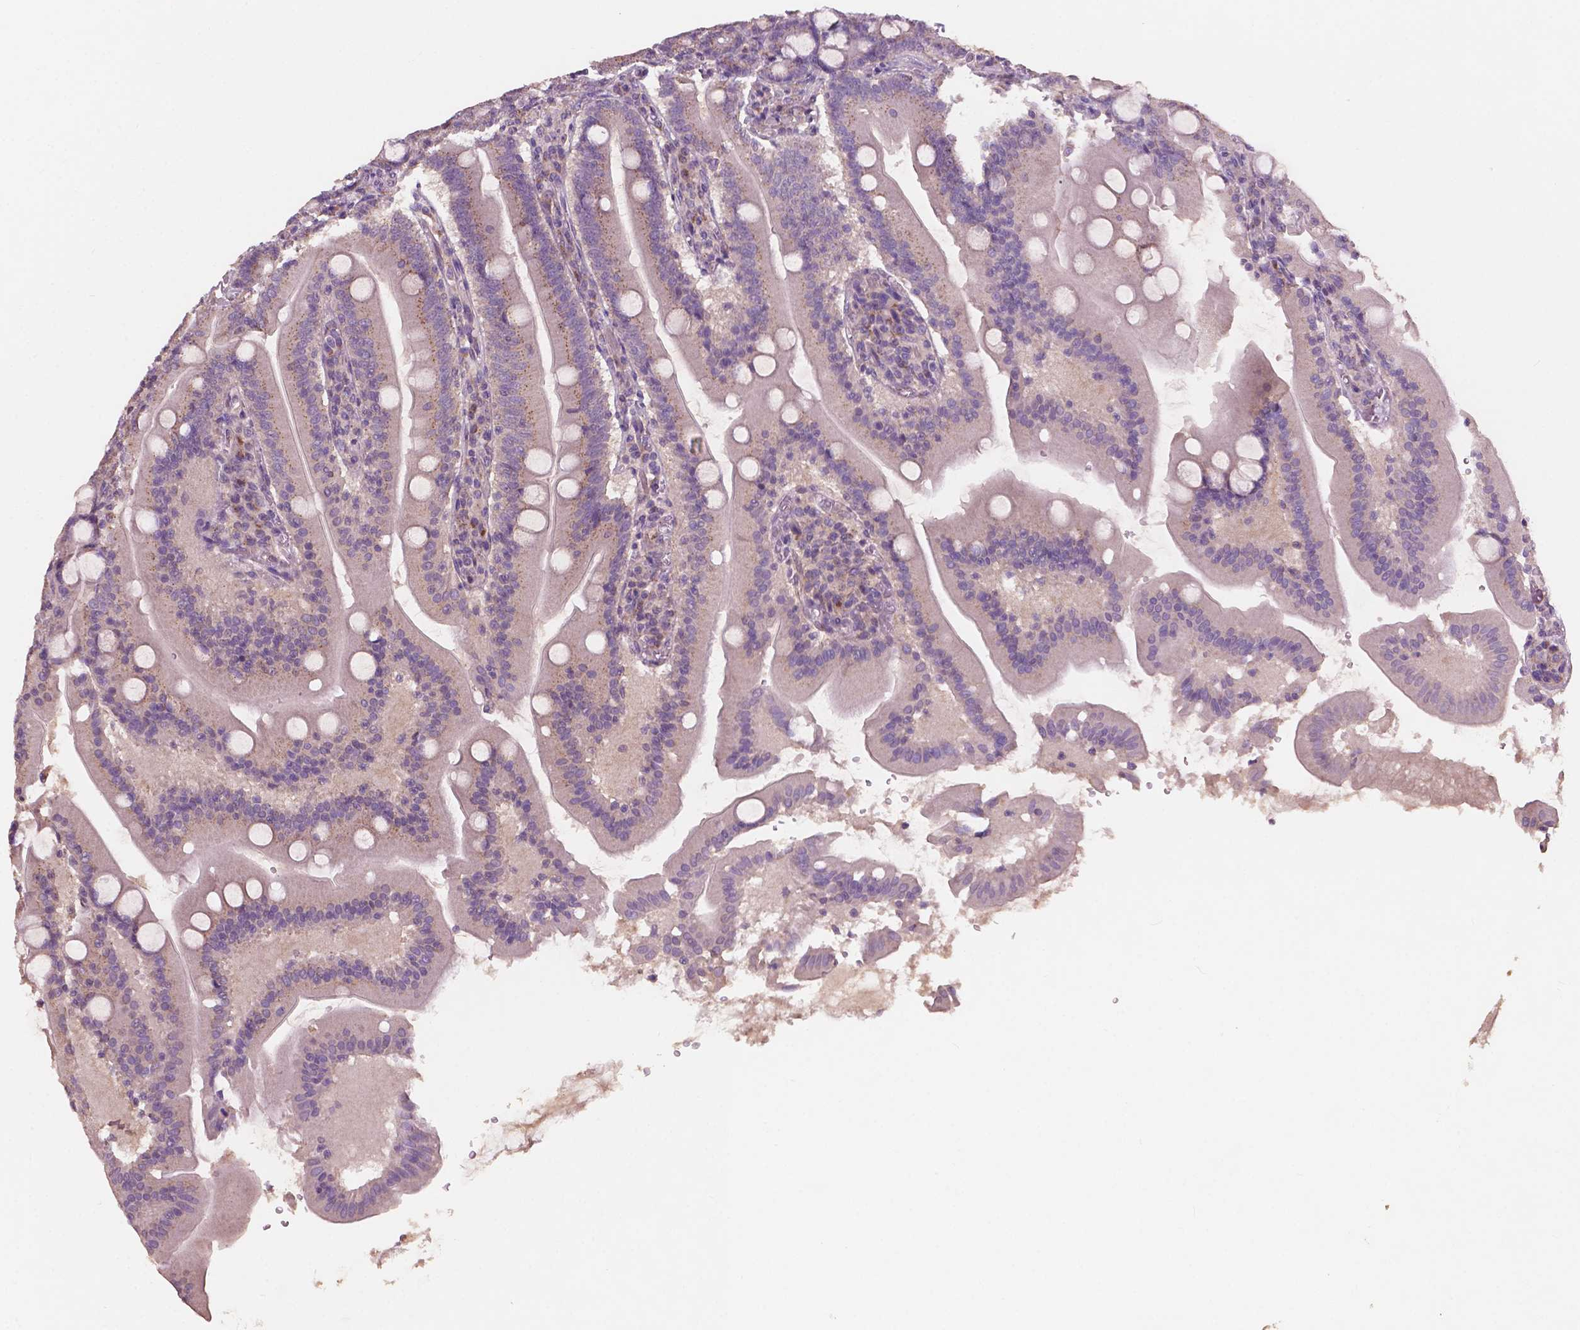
{"staining": {"intensity": "moderate", "quantity": "25%-75%", "location": "cytoplasmic/membranous"}, "tissue": "small intestine", "cell_type": "Glandular cells", "image_type": "normal", "snomed": [{"axis": "morphology", "description": "Normal tissue, NOS"}, {"axis": "topography", "description": "Small intestine"}], "caption": "The immunohistochemical stain labels moderate cytoplasmic/membranous positivity in glandular cells of benign small intestine.", "gene": "CHPT1", "patient": {"sex": "male", "age": 37}}